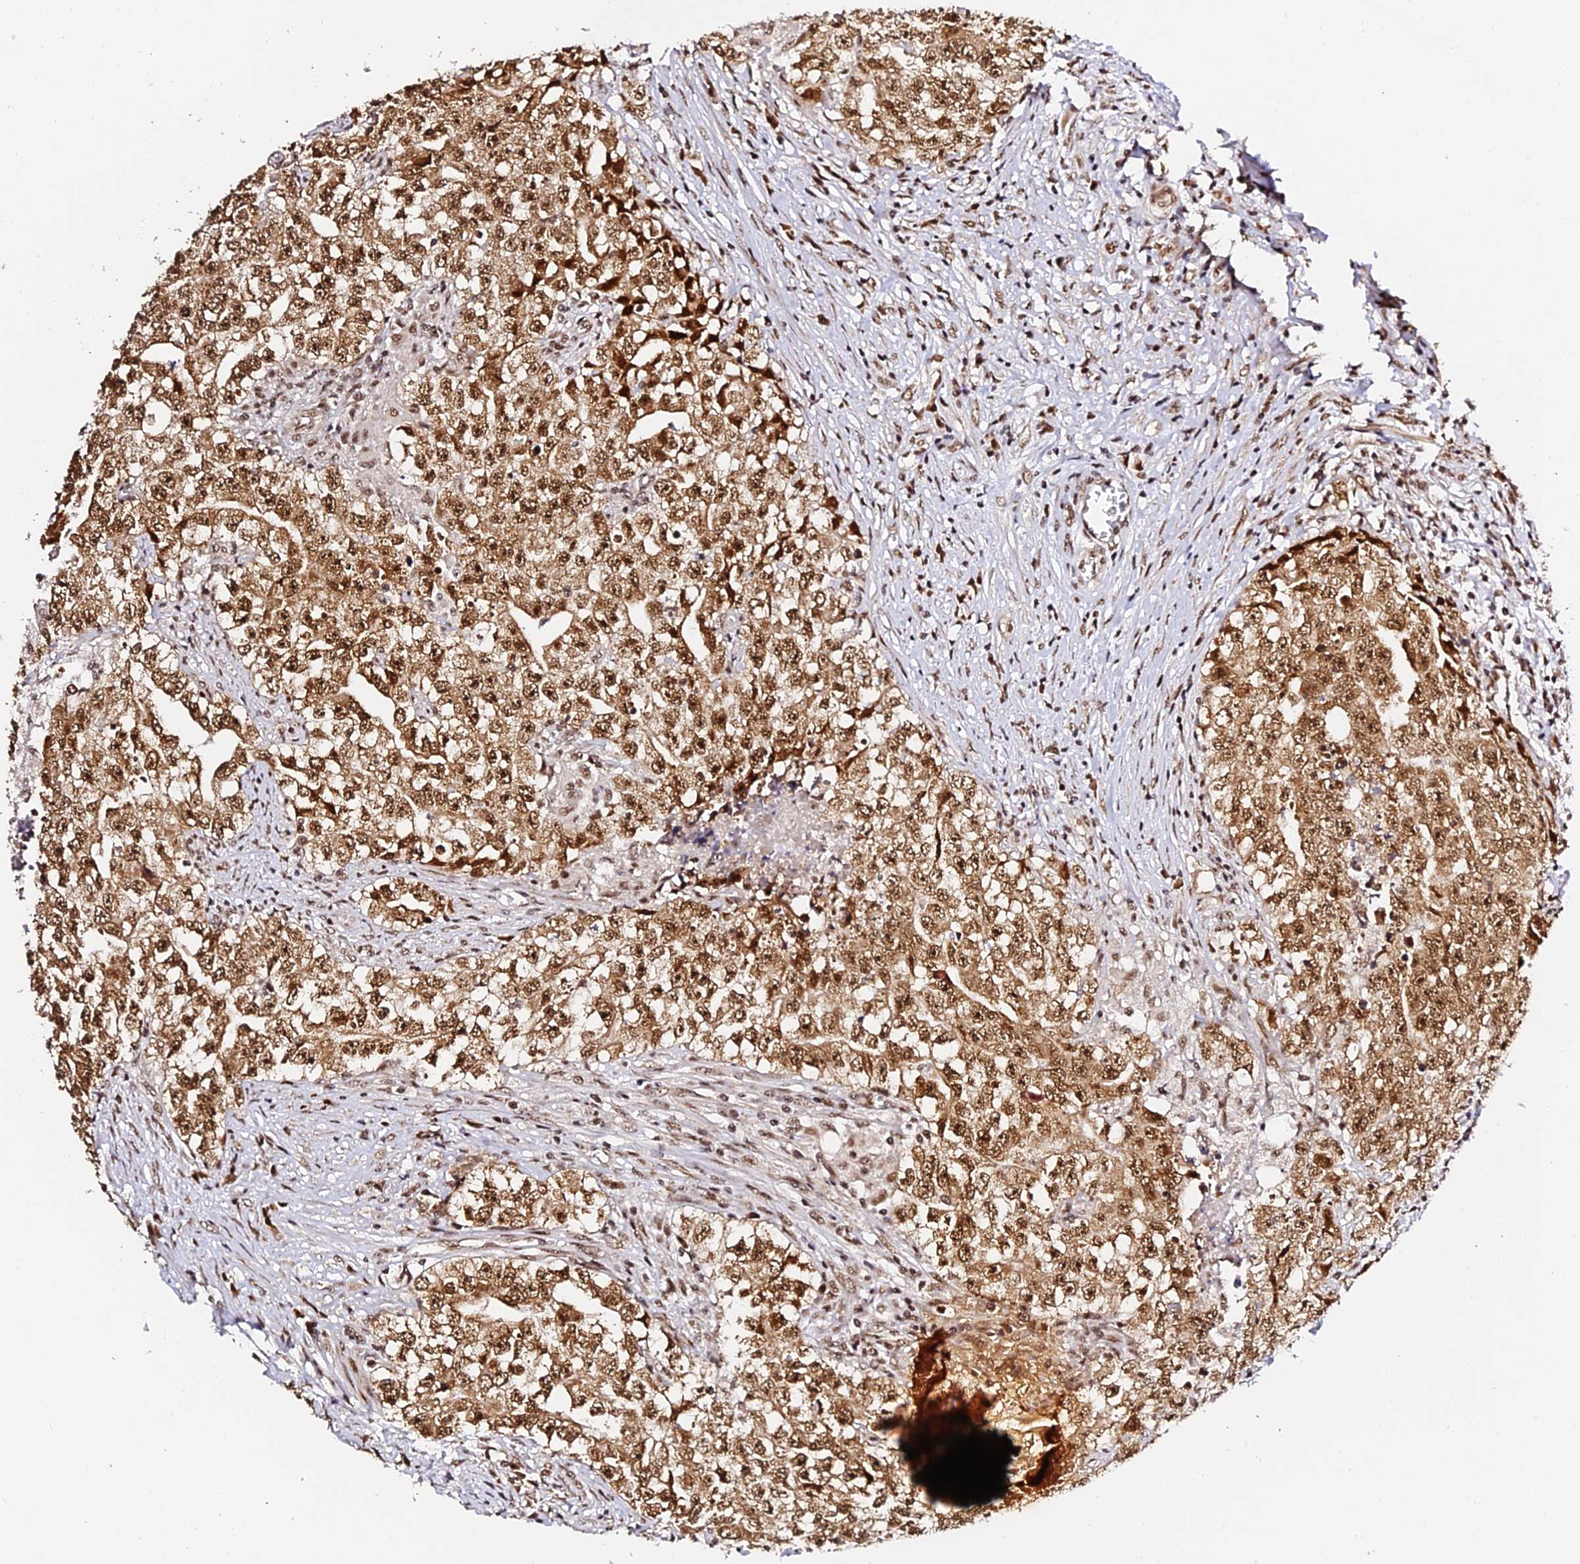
{"staining": {"intensity": "moderate", "quantity": ">75%", "location": "cytoplasmic/membranous,nuclear"}, "tissue": "testis cancer", "cell_type": "Tumor cells", "image_type": "cancer", "snomed": [{"axis": "morphology", "description": "Seminoma, NOS"}, {"axis": "morphology", "description": "Carcinoma, Embryonal, NOS"}, {"axis": "topography", "description": "Testis"}], "caption": "High-power microscopy captured an IHC photomicrograph of testis cancer (seminoma), revealing moderate cytoplasmic/membranous and nuclear staining in approximately >75% of tumor cells. (Brightfield microscopy of DAB IHC at high magnification).", "gene": "MCRS1", "patient": {"sex": "male", "age": 43}}